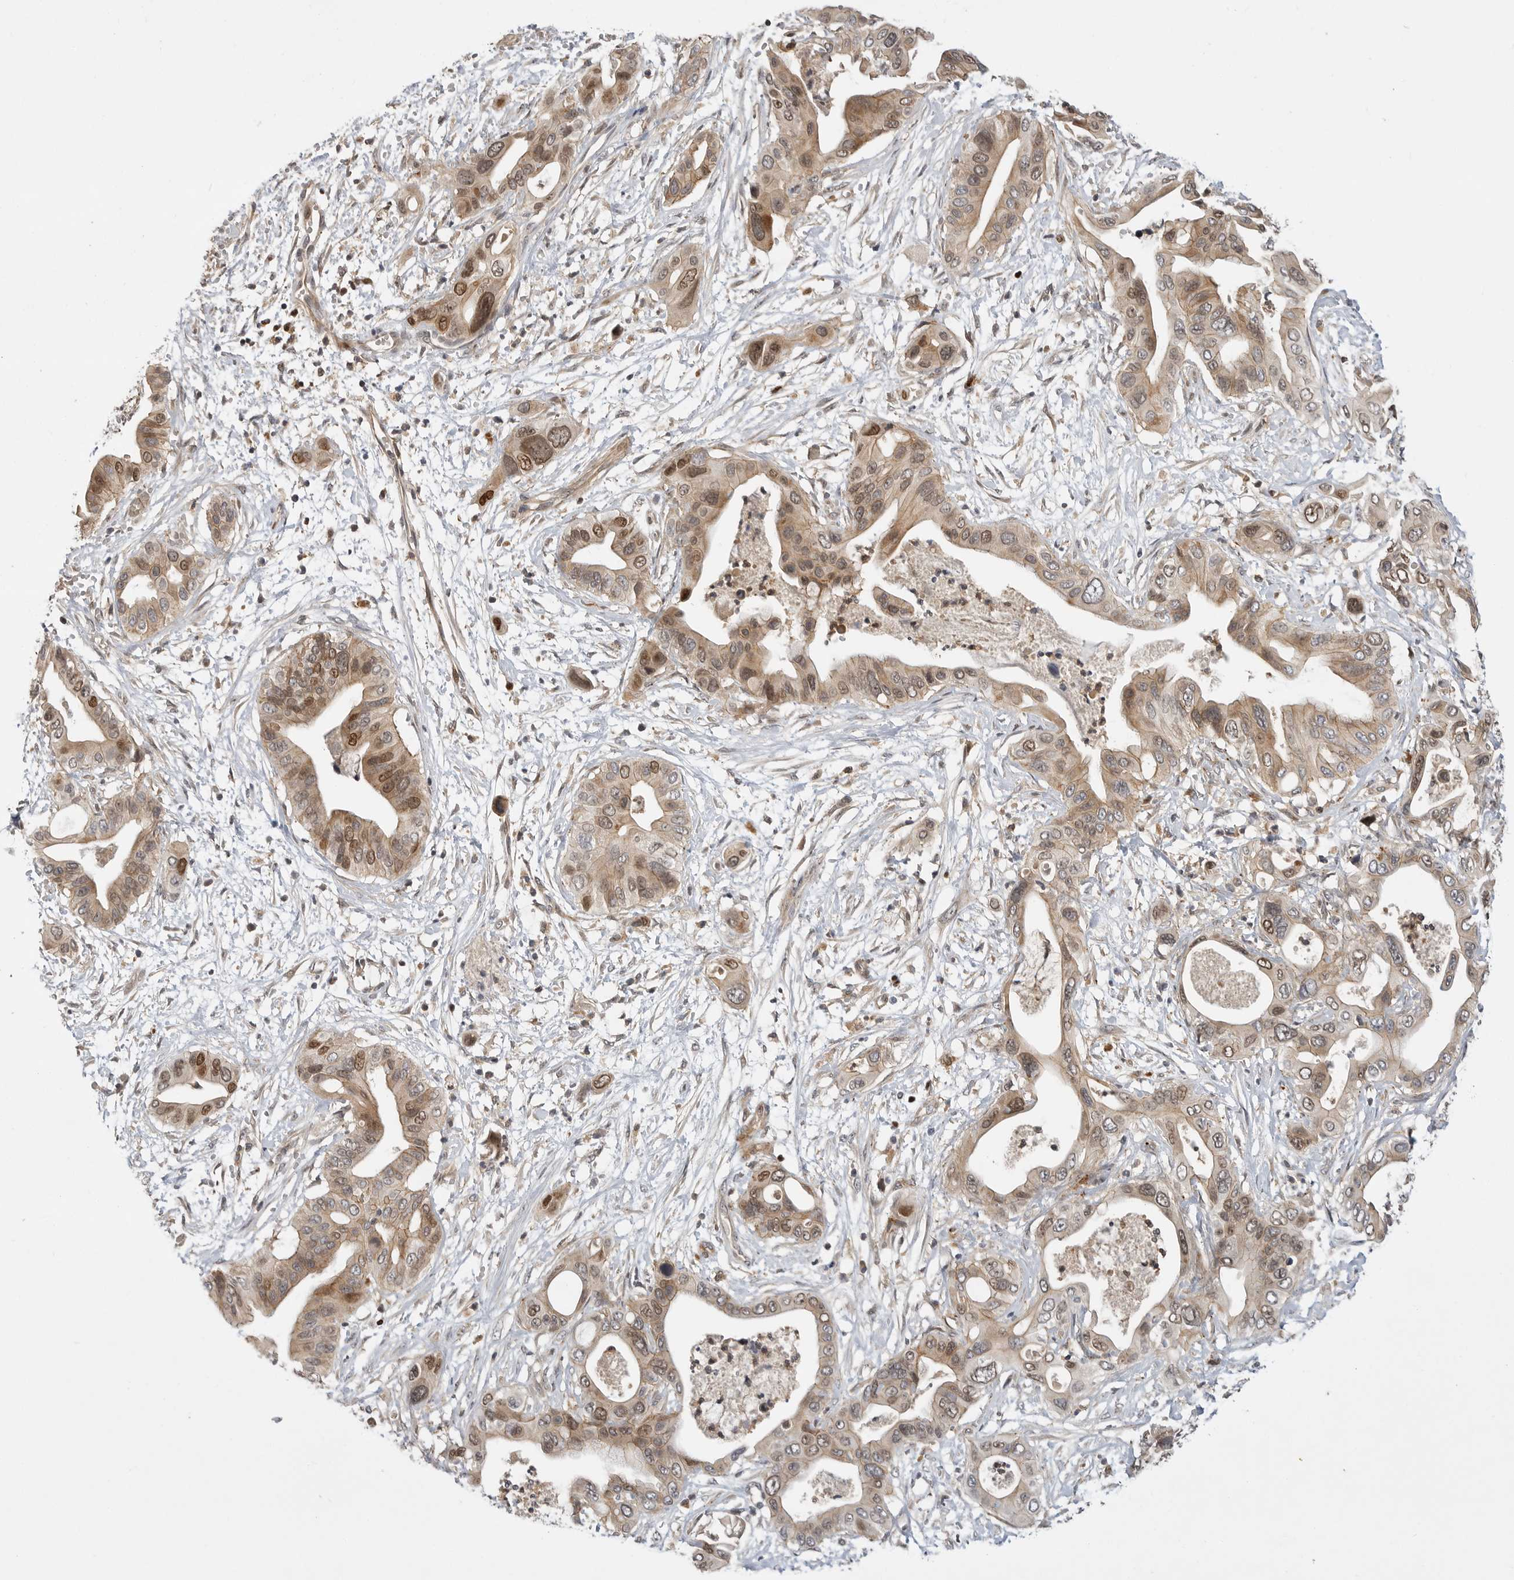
{"staining": {"intensity": "moderate", "quantity": ">75%", "location": "cytoplasmic/membranous,nuclear"}, "tissue": "pancreatic cancer", "cell_type": "Tumor cells", "image_type": "cancer", "snomed": [{"axis": "morphology", "description": "Adenocarcinoma, NOS"}, {"axis": "topography", "description": "Pancreas"}], "caption": "This image reveals immunohistochemistry (IHC) staining of adenocarcinoma (pancreatic), with medium moderate cytoplasmic/membranous and nuclear staining in approximately >75% of tumor cells.", "gene": "CSNK1G3", "patient": {"sex": "male", "age": 66}}